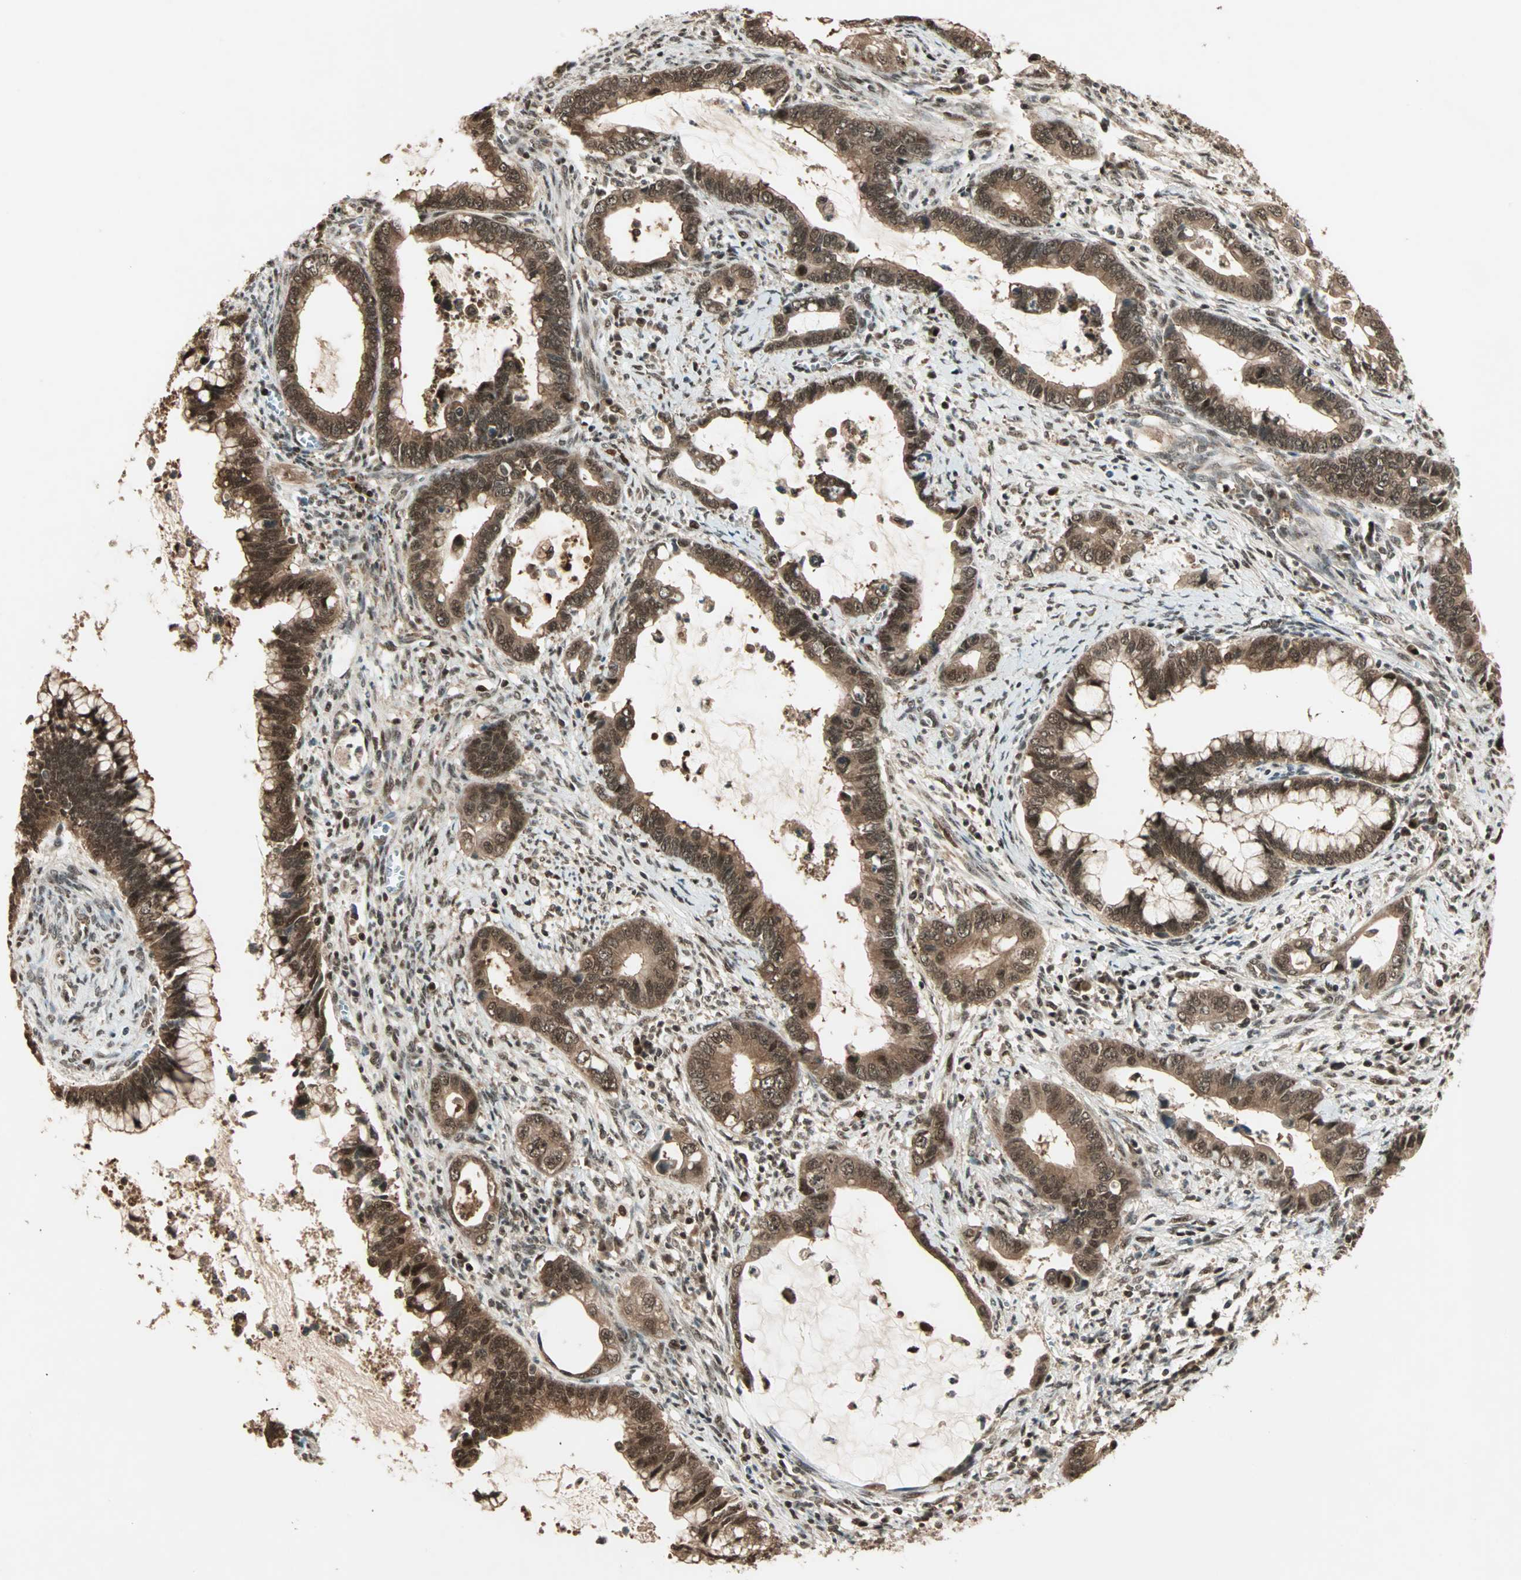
{"staining": {"intensity": "strong", "quantity": ">75%", "location": "cytoplasmic/membranous,nuclear"}, "tissue": "cervical cancer", "cell_type": "Tumor cells", "image_type": "cancer", "snomed": [{"axis": "morphology", "description": "Adenocarcinoma, NOS"}, {"axis": "topography", "description": "Cervix"}], "caption": "An image of human adenocarcinoma (cervical) stained for a protein reveals strong cytoplasmic/membranous and nuclear brown staining in tumor cells.", "gene": "ZNF44", "patient": {"sex": "female", "age": 44}}